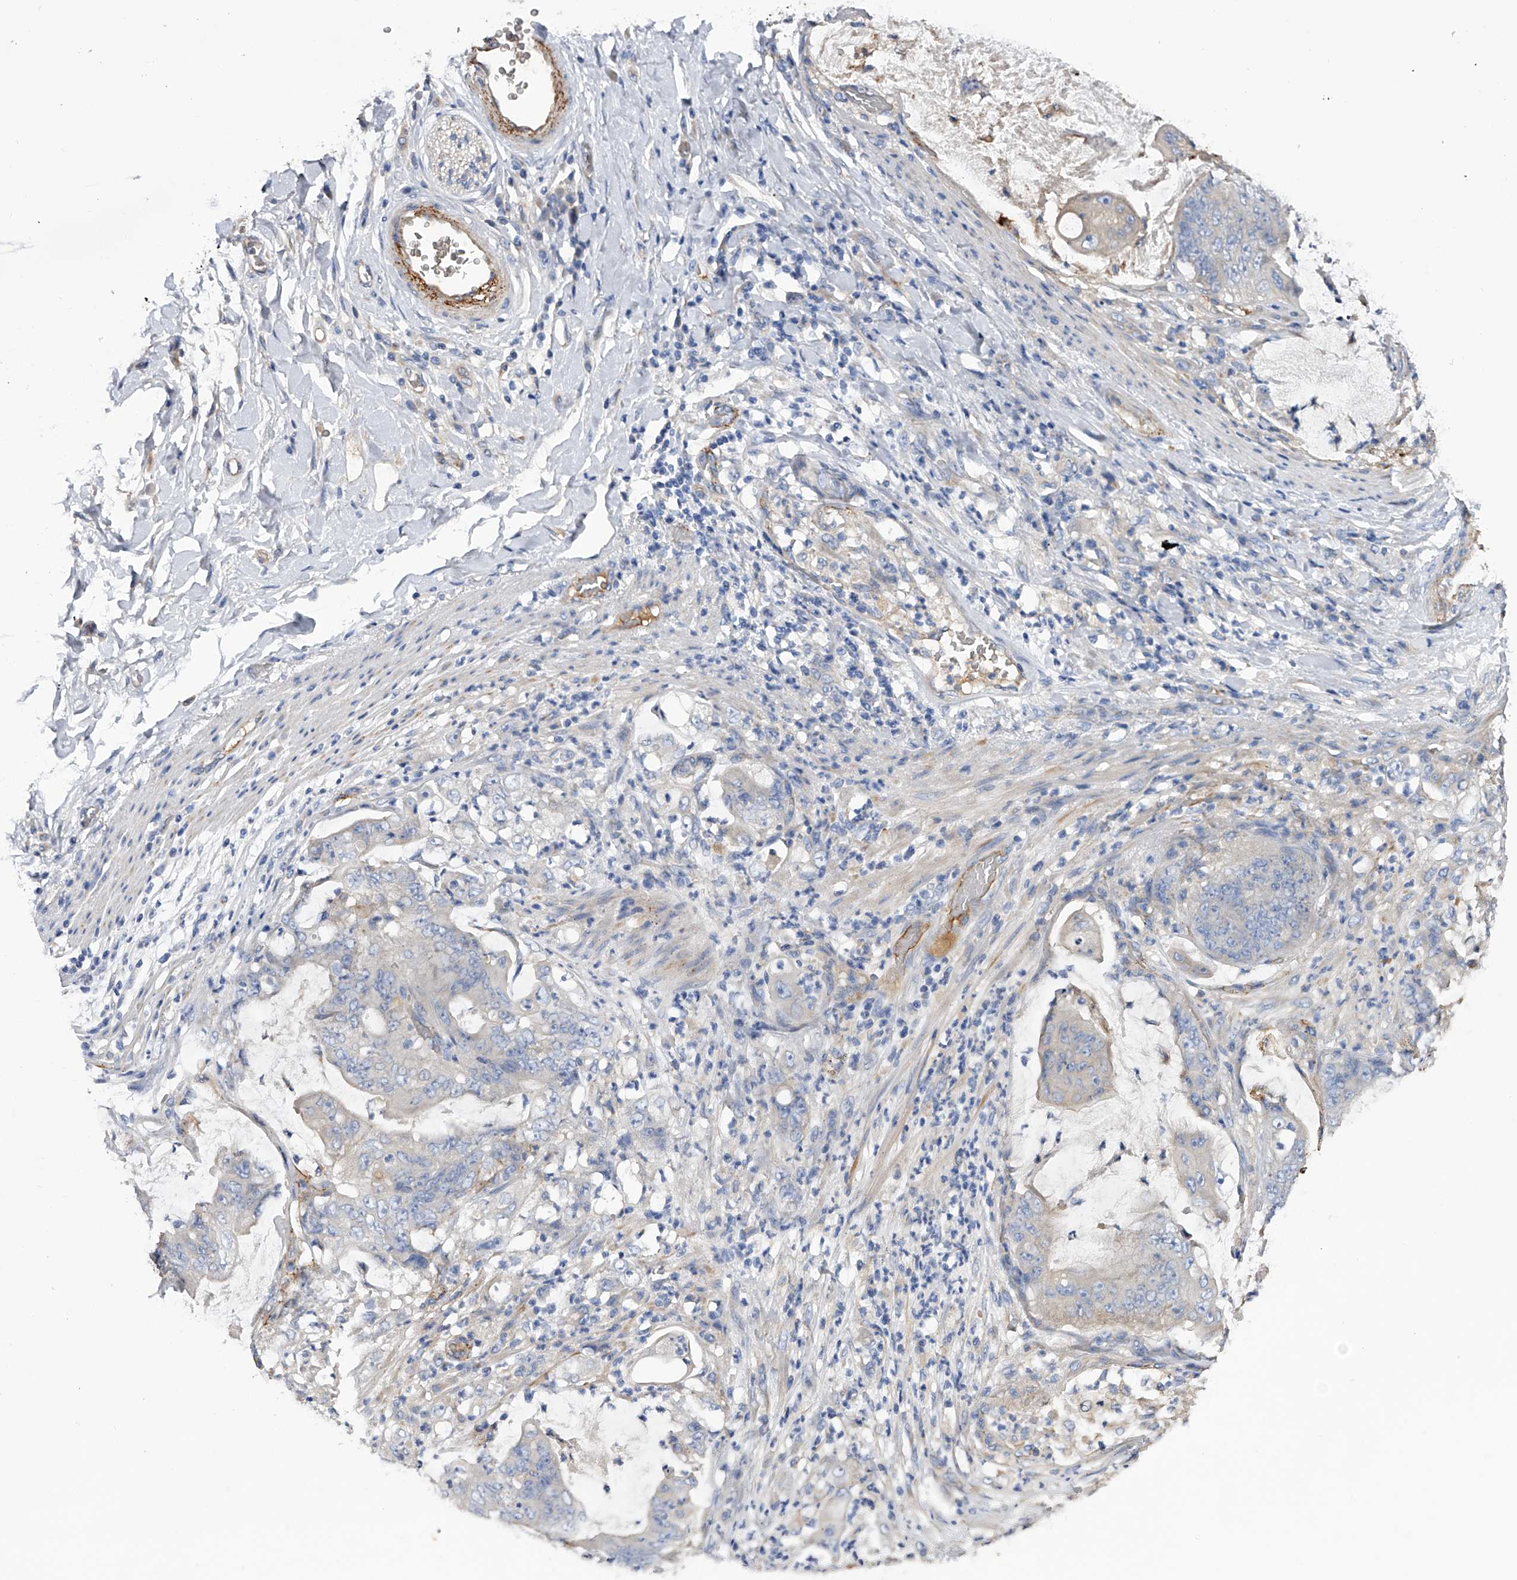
{"staining": {"intensity": "negative", "quantity": "none", "location": "none"}, "tissue": "stomach cancer", "cell_type": "Tumor cells", "image_type": "cancer", "snomed": [{"axis": "morphology", "description": "Adenocarcinoma, NOS"}, {"axis": "topography", "description": "Stomach"}], "caption": "Immunohistochemical staining of human stomach cancer (adenocarcinoma) displays no significant staining in tumor cells.", "gene": "RWDD2A", "patient": {"sex": "female", "age": 73}}